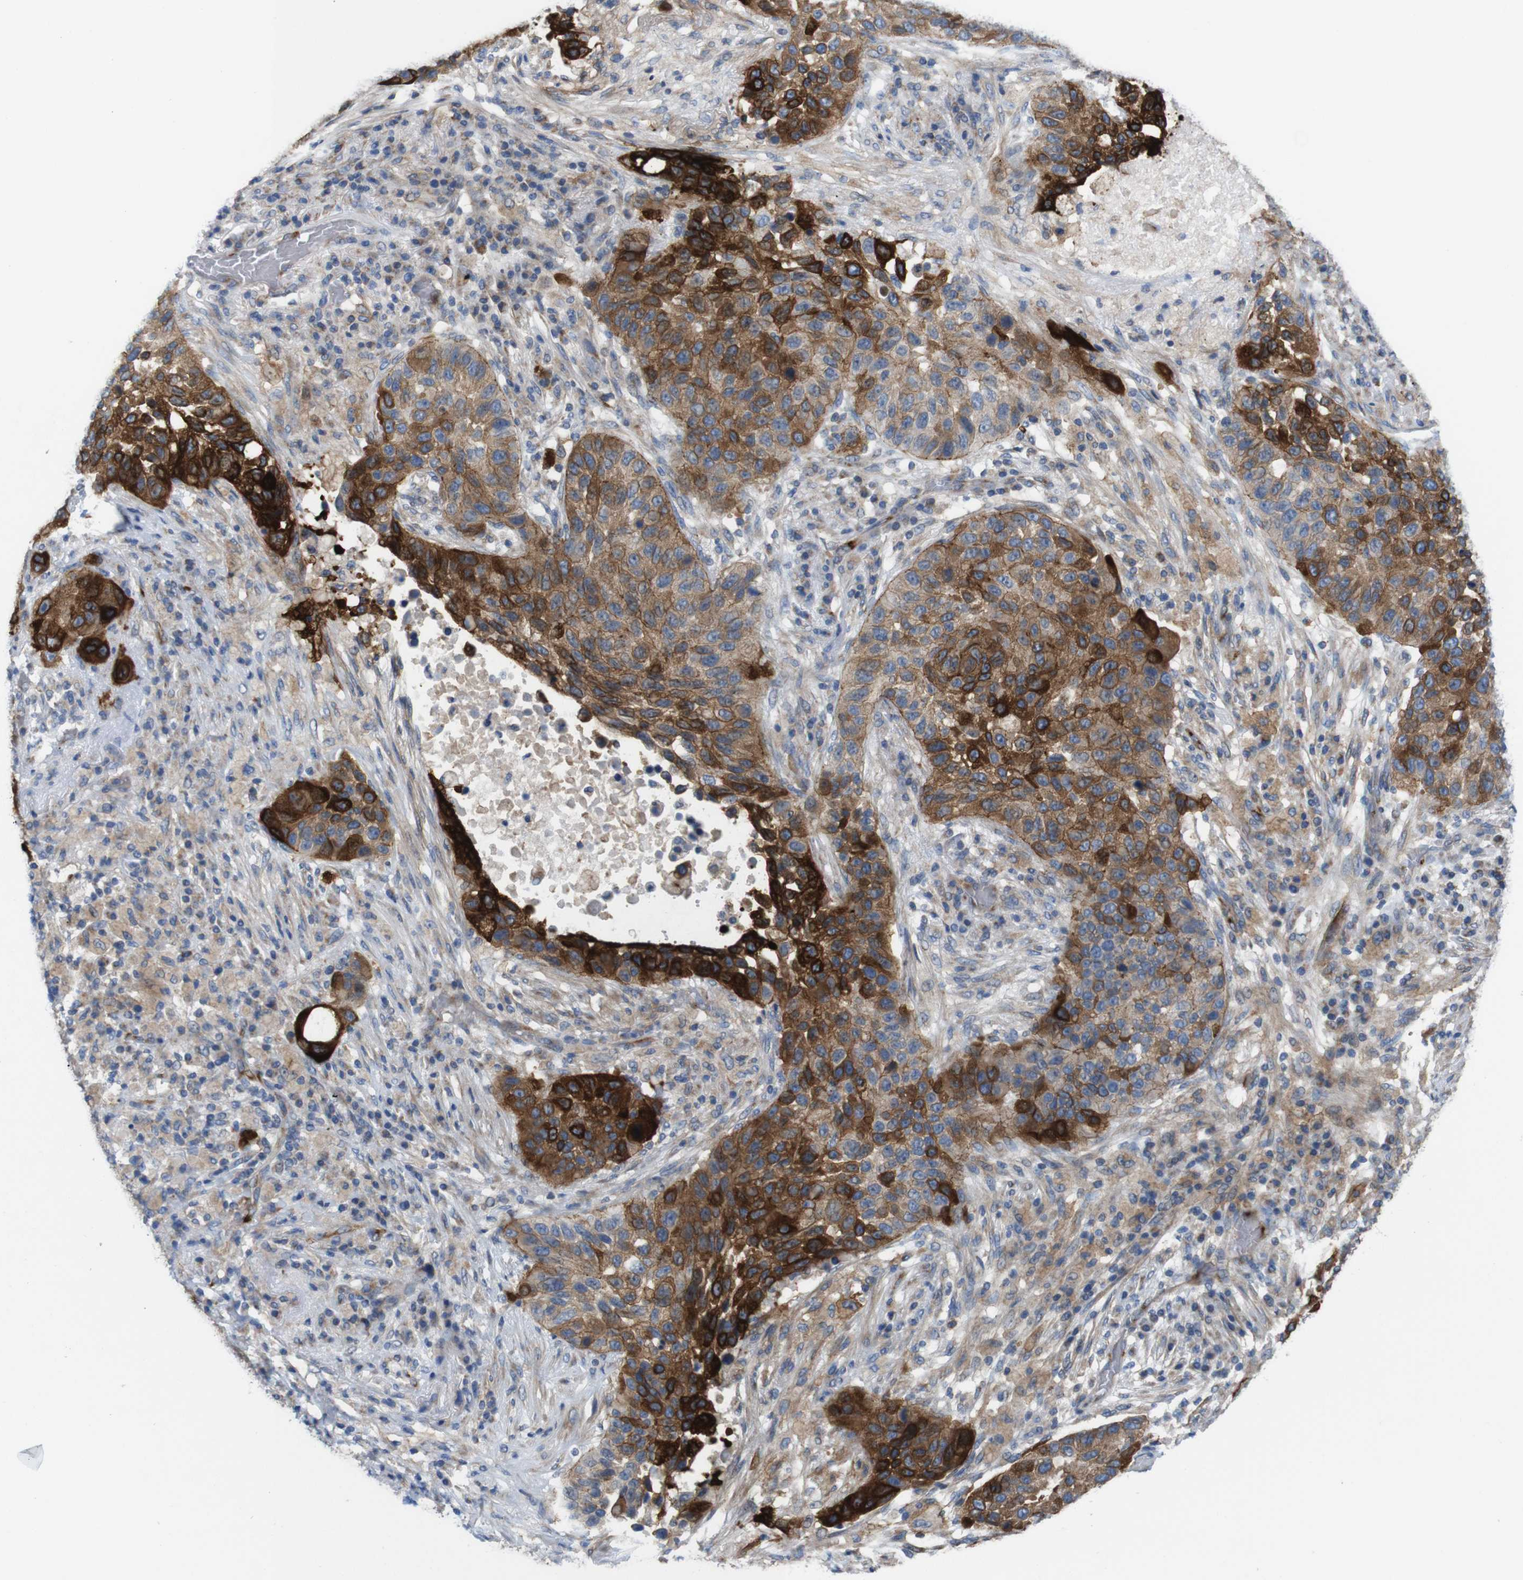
{"staining": {"intensity": "strong", "quantity": "25%-75%", "location": "cytoplasmic/membranous"}, "tissue": "lung cancer", "cell_type": "Tumor cells", "image_type": "cancer", "snomed": [{"axis": "morphology", "description": "Squamous cell carcinoma, NOS"}, {"axis": "topography", "description": "Lung"}], "caption": "This is an image of IHC staining of lung cancer (squamous cell carcinoma), which shows strong staining in the cytoplasmic/membranous of tumor cells.", "gene": "EFCAB14", "patient": {"sex": "male", "age": 57}}